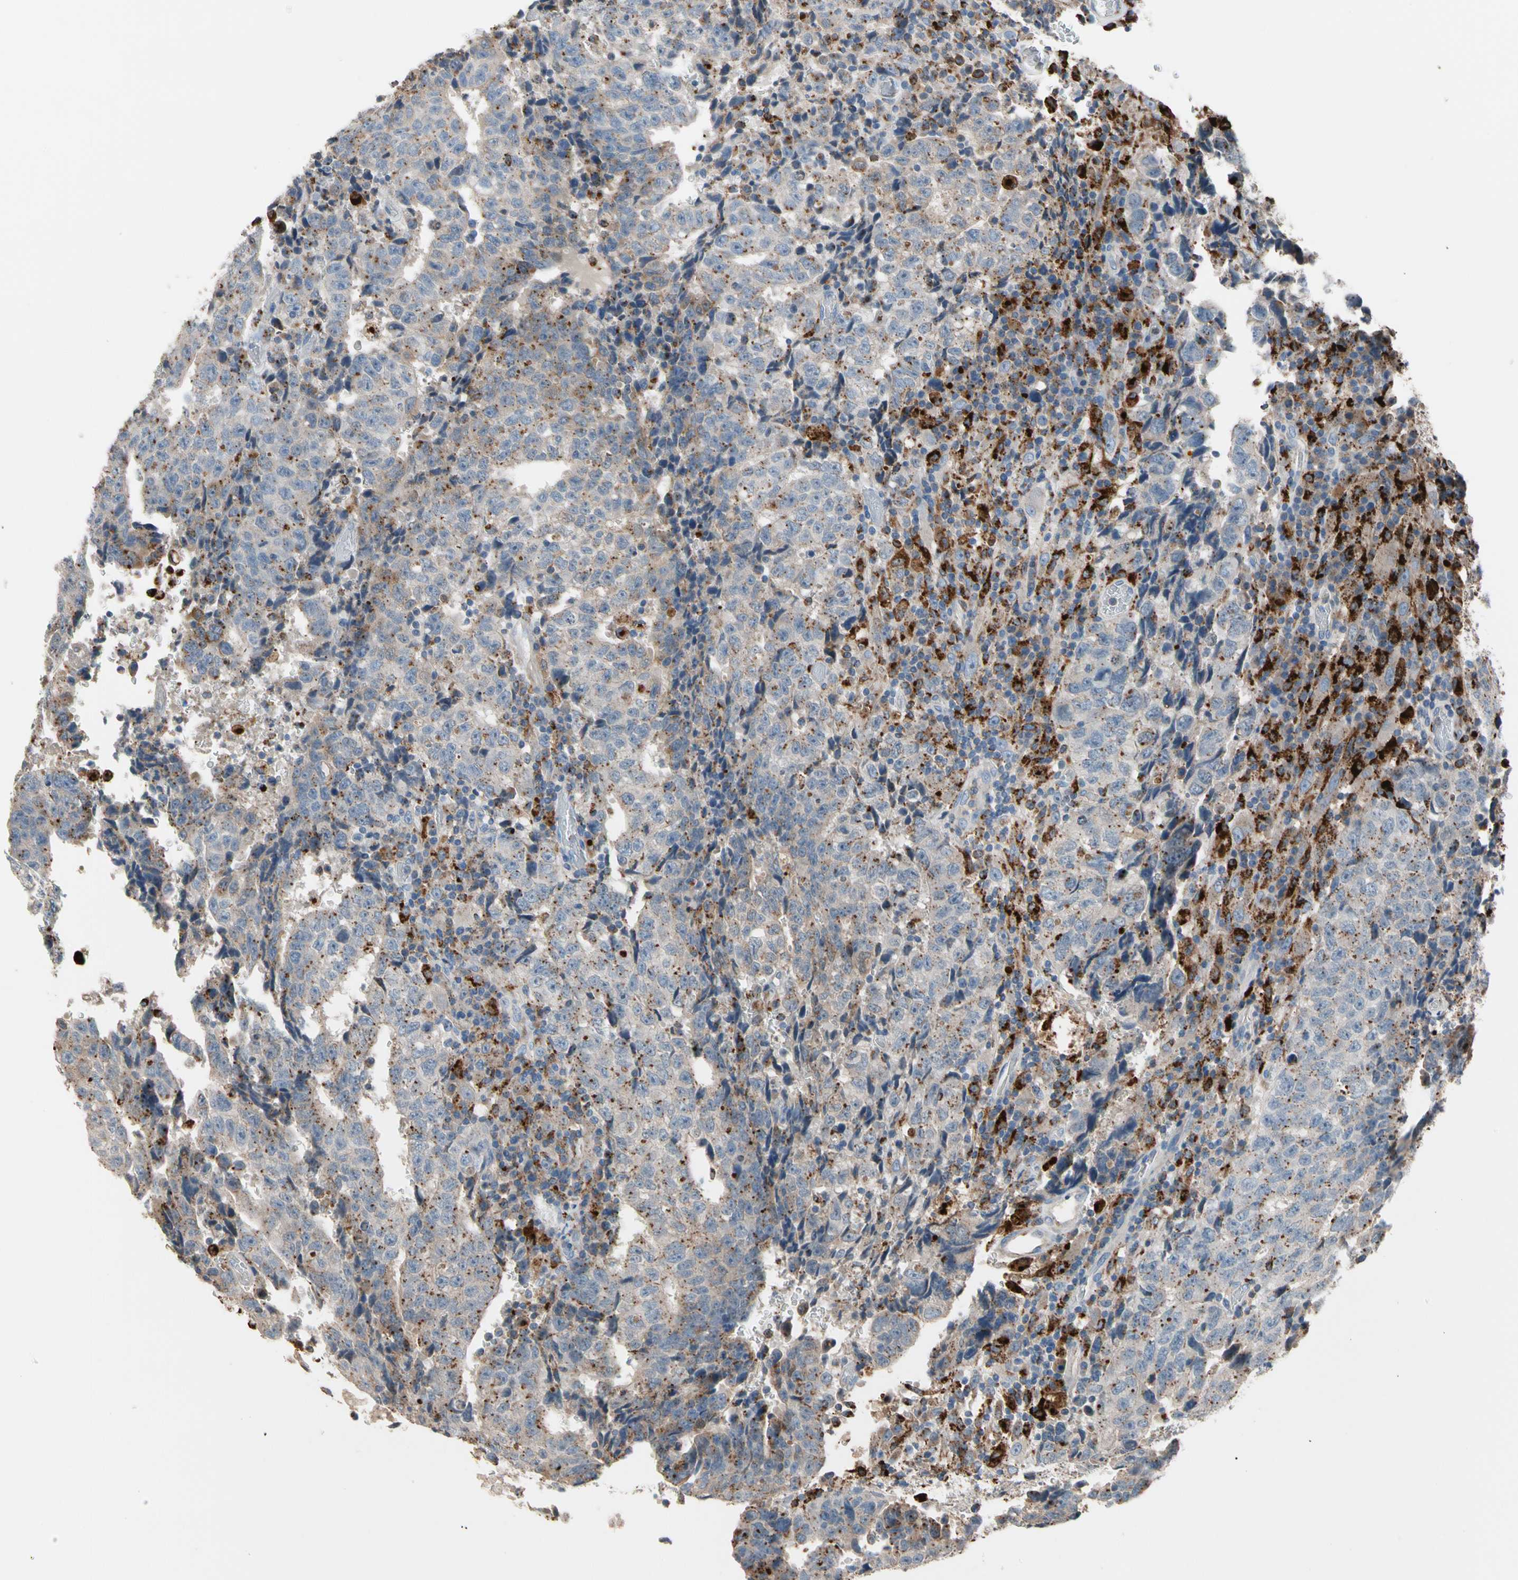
{"staining": {"intensity": "moderate", "quantity": "<25%", "location": "cytoplasmic/membranous"}, "tissue": "testis cancer", "cell_type": "Tumor cells", "image_type": "cancer", "snomed": [{"axis": "morphology", "description": "Necrosis, NOS"}, {"axis": "morphology", "description": "Carcinoma, Embryonal, NOS"}, {"axis": "topography", "description": "Testis"}], "caption": "This photomicrograph shows immunohistochemistry (IHC) staining of embryonal carcinoma (testis), with low moderate cytoplasmic/membranous staining in about <25% of tumor cells.", "gene": "GM2A", "patient": {"sex": "male", "age": 19}}